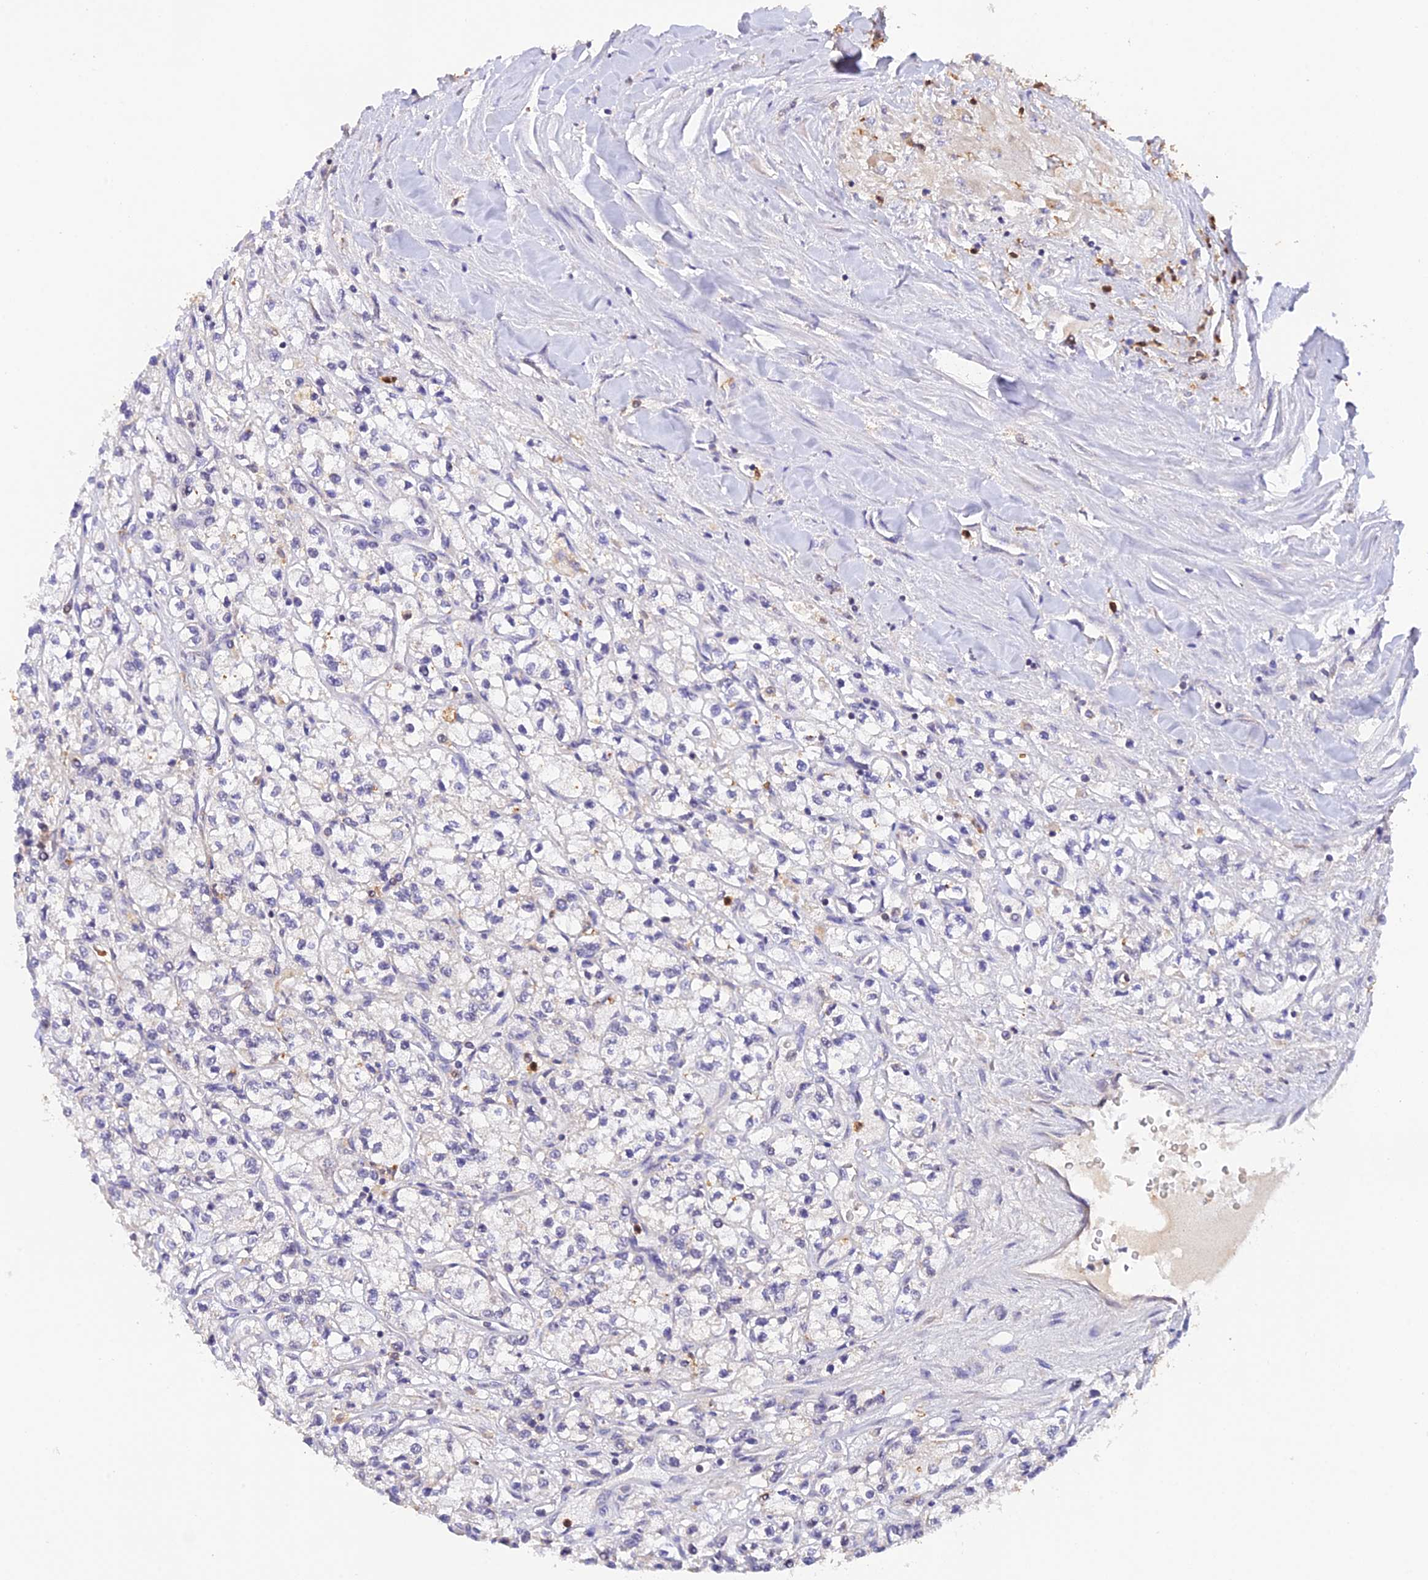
{"staining": {"intensity": "negative", "quantity": "none", "location": "none"}, "tissue": "renal cancer", "cell_type": "Tumor cells", "image_type": "cancer", "snomed": [{"axis": "morphology", "description": "Adenocarcinoma, NOS"}, {"axis": "topography", "description": "Kidney"}], "caption": "An immunohistochemistry (IHC) photomicrograph of adenocarcinoma (renal) is shown. There is no staining in tumor cells of adenocarcinoma (renal).", "gene": "PEX16", "patient": {"sex": "male", "age": 80}}